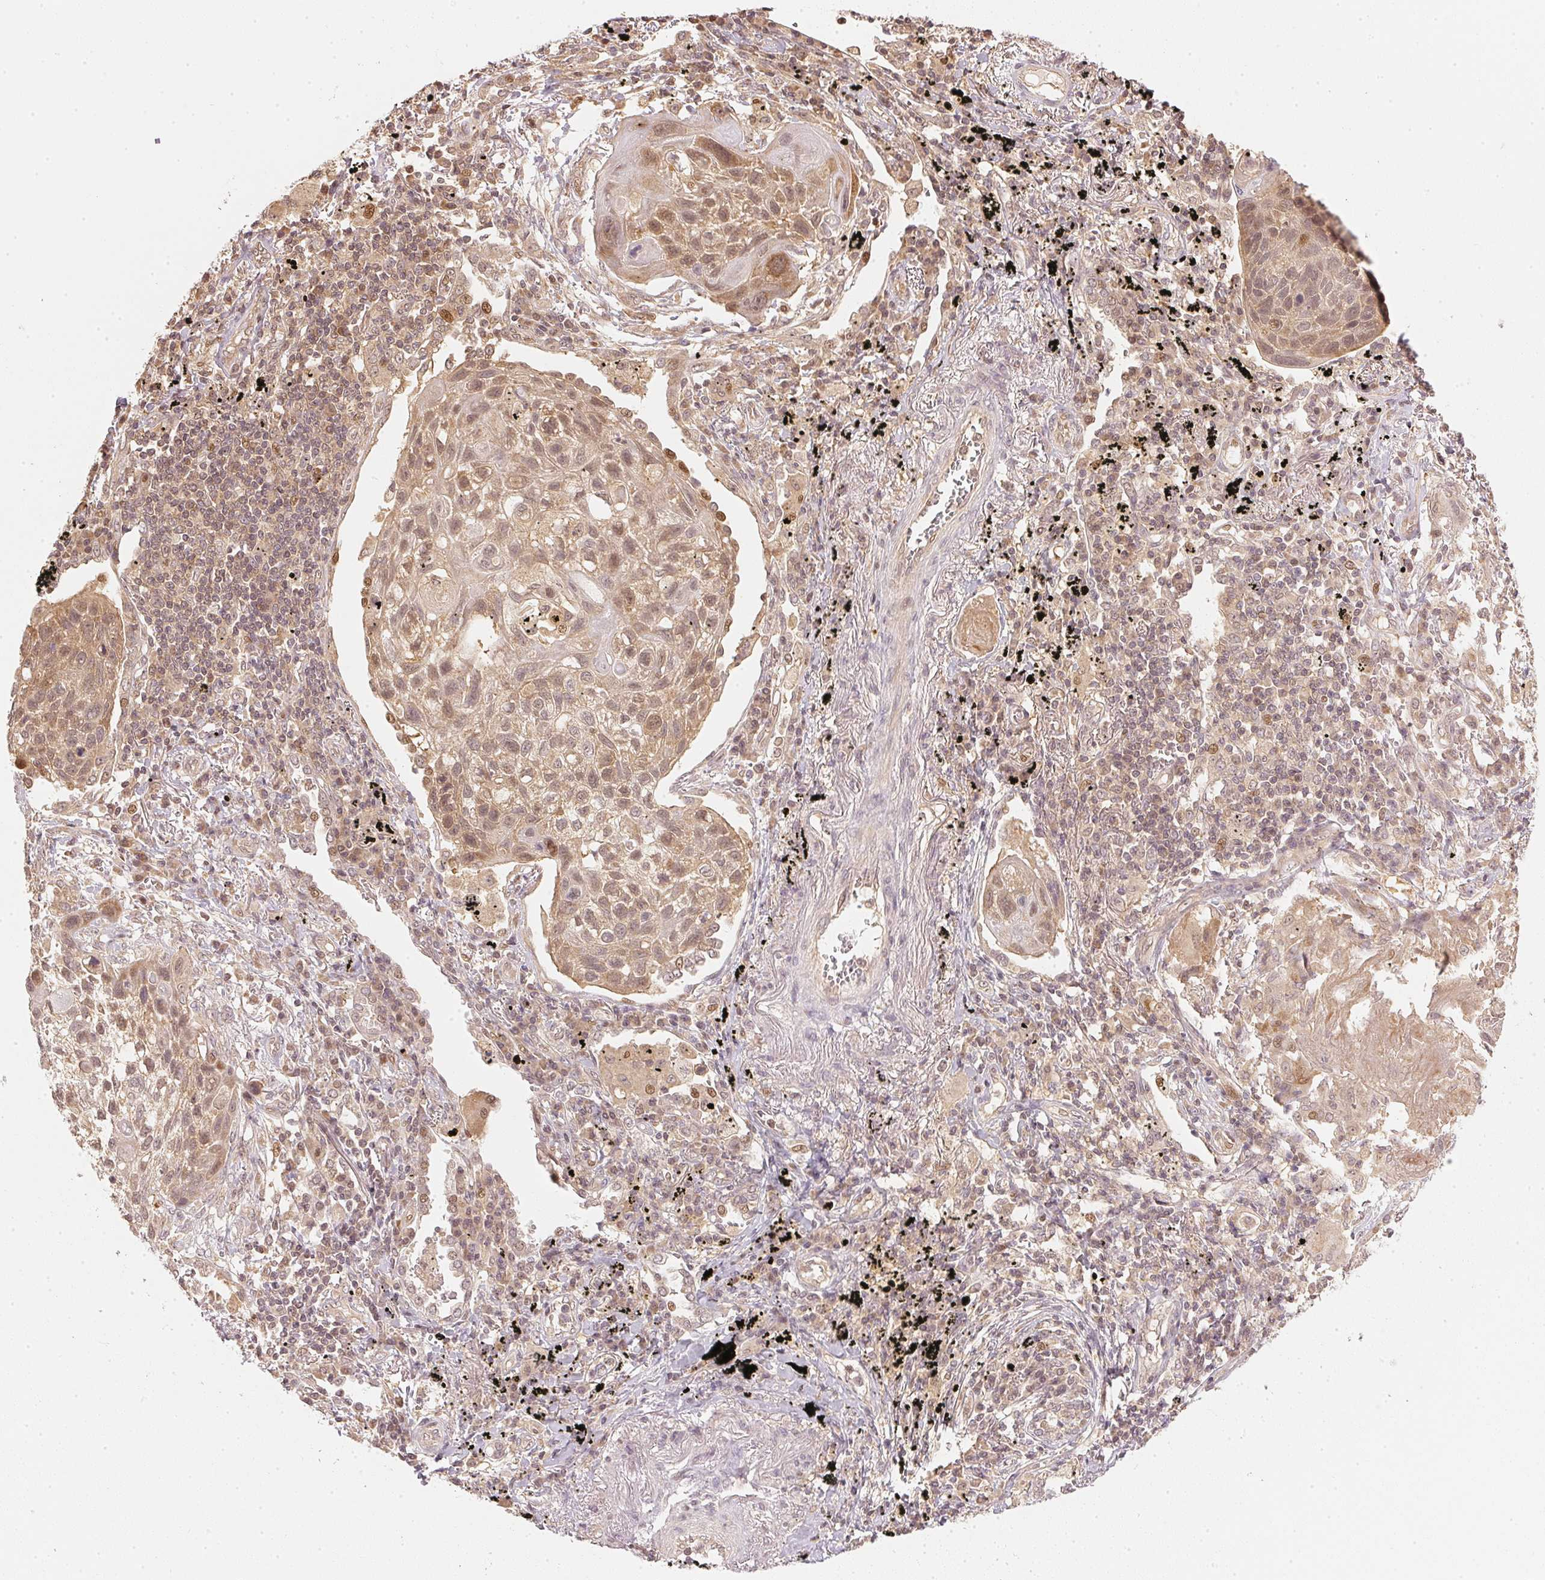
{"staining": {"intensity": "weak", "quantity": ">75%", "location": "nuclear"}, "tissue": "lung cancer", "cell_type": "Tumor cells", "image_type": "cancer", "snomed": [{"axis": "morphology", "description": "Squamous cell carcinoma, NOS"}, {"axis": "topography", "description": "Lung"}], "caption": "DAB (3,3'-diaminobenzidine) immunohistochemical staining of human lung cancer exhibits weak nuclear protein positivity in approximately >75% of tumor cells. (Brightfield microscopy of DAB IHC at high magnification).", "gene": "UBE2L3", "patient": {"sex": "male", "age": 78}}